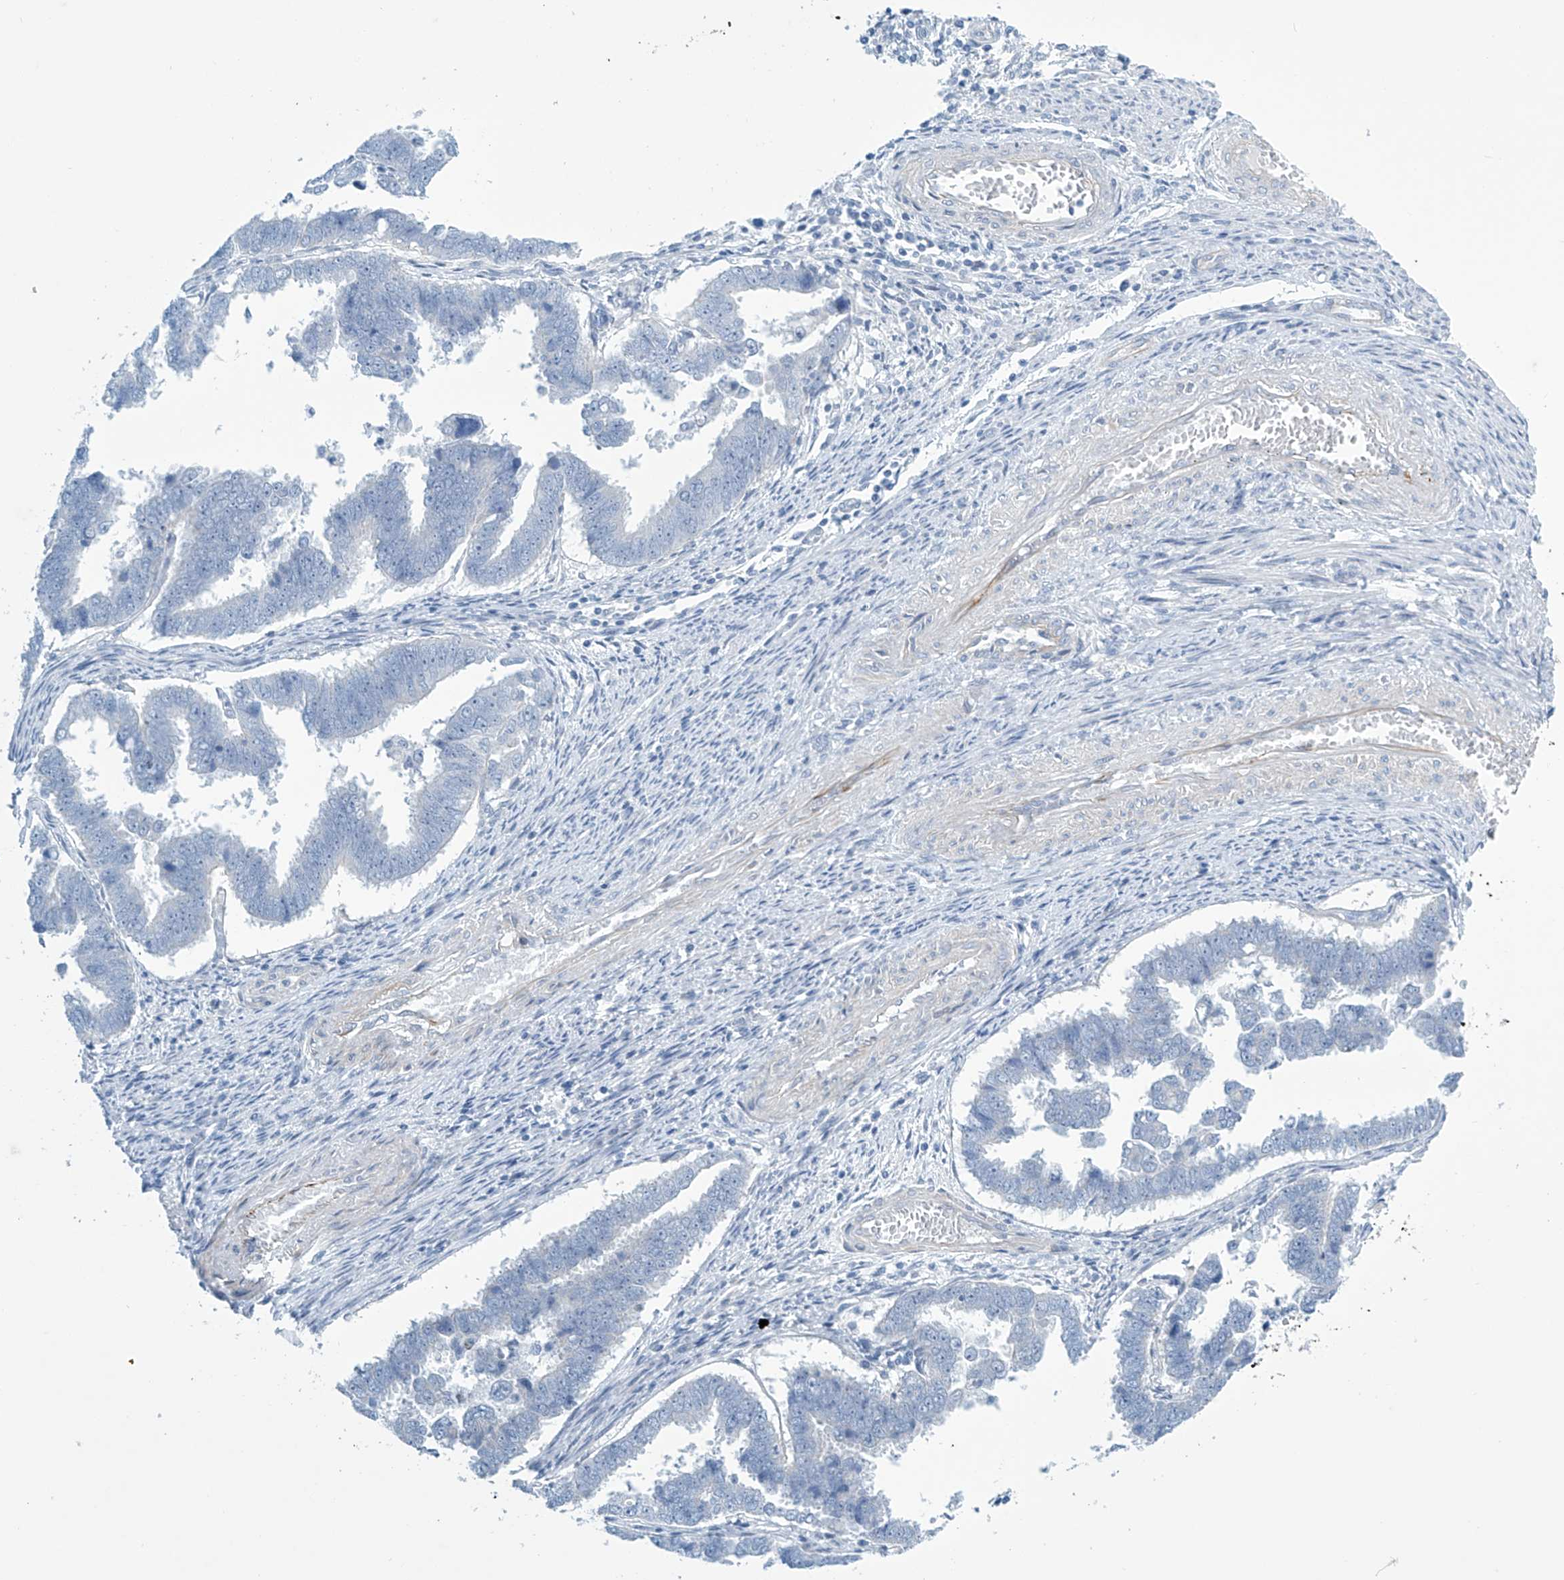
{"staining": {"intensity": "negative", "quantity": "none", "location": "none"}, "tissue": "endometrial cancer", "cell_type": "Tumor cells", "image_type": "cancer", "snomed": [{"axis": "morphology", "description": "Adenocarcinoma, NOS"}, {"axis": "topography", "description": "Endometrium"}], "caption": "Protein analysis of endometrial adenocarcinoma shows no significant expression in tumor cells.", "gene": "SLC35A5", "patient": {"sex": "female", "age": 75}}